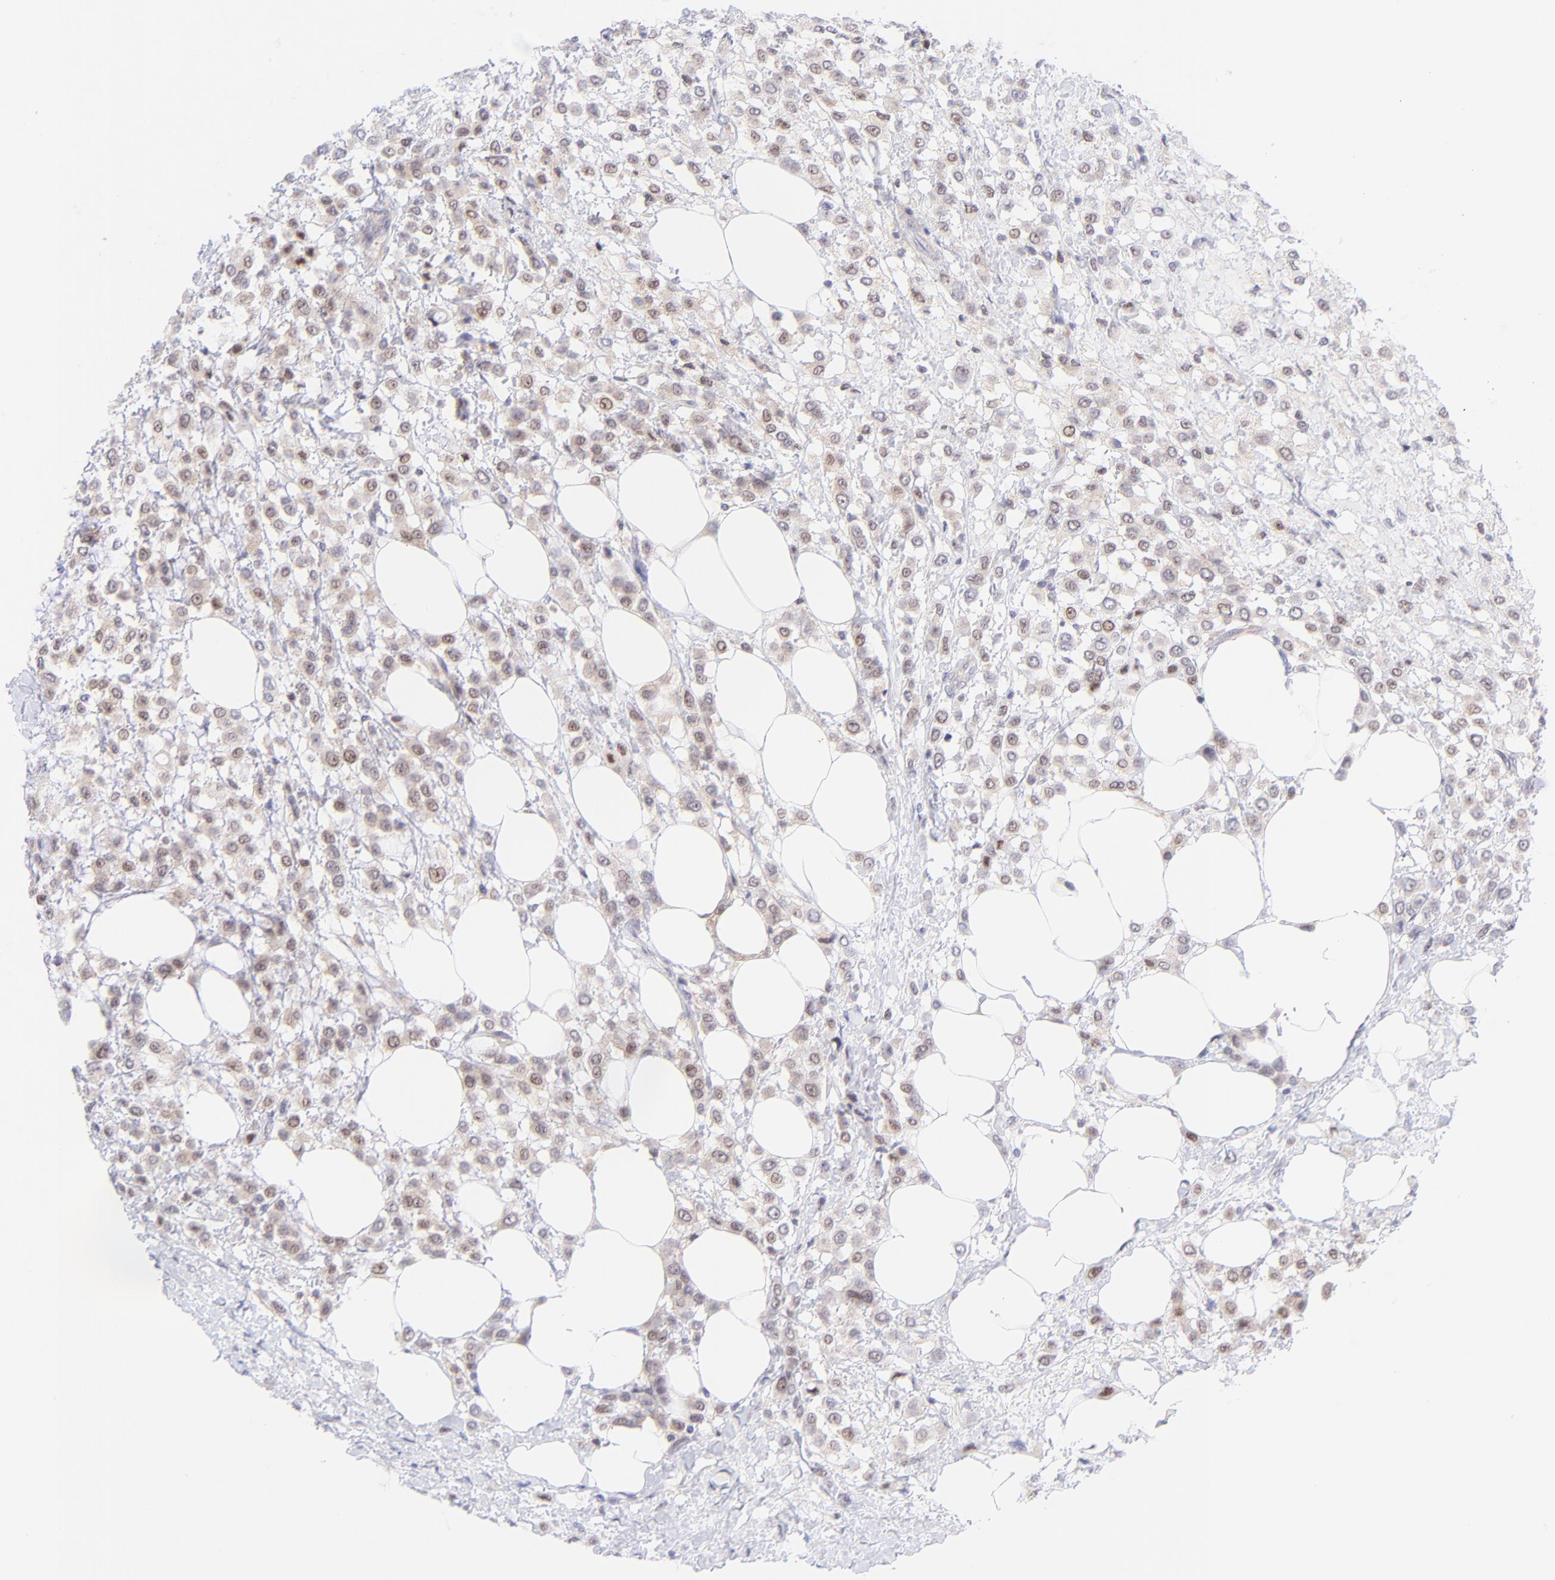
{"staining": {"intensity": "weak", "quantity": "25%-75%", "location": "cytoplasmic/membranous,nuclear"}, "tissue": "breast cancer", "cell_type": "Tumor cells", "image_type": "cancer", "snomed": [{"axis": "morphology", "description": "Lobular carcinoma"}, {"axis": "topography", "description": "Breast"}], "caption": "Breast cancer stained with DAB immunohistochemistry exhibits low levels of weak cytoplasmic/membranous and nuclear expression in about 25%-75% of tumor cells. Immunohistochemistry (ihc) stains the protein of interest in brown and the nuclei are stained blue.", "gene": "PBDC1", "patient": {"sex": "female", "age": 85}}